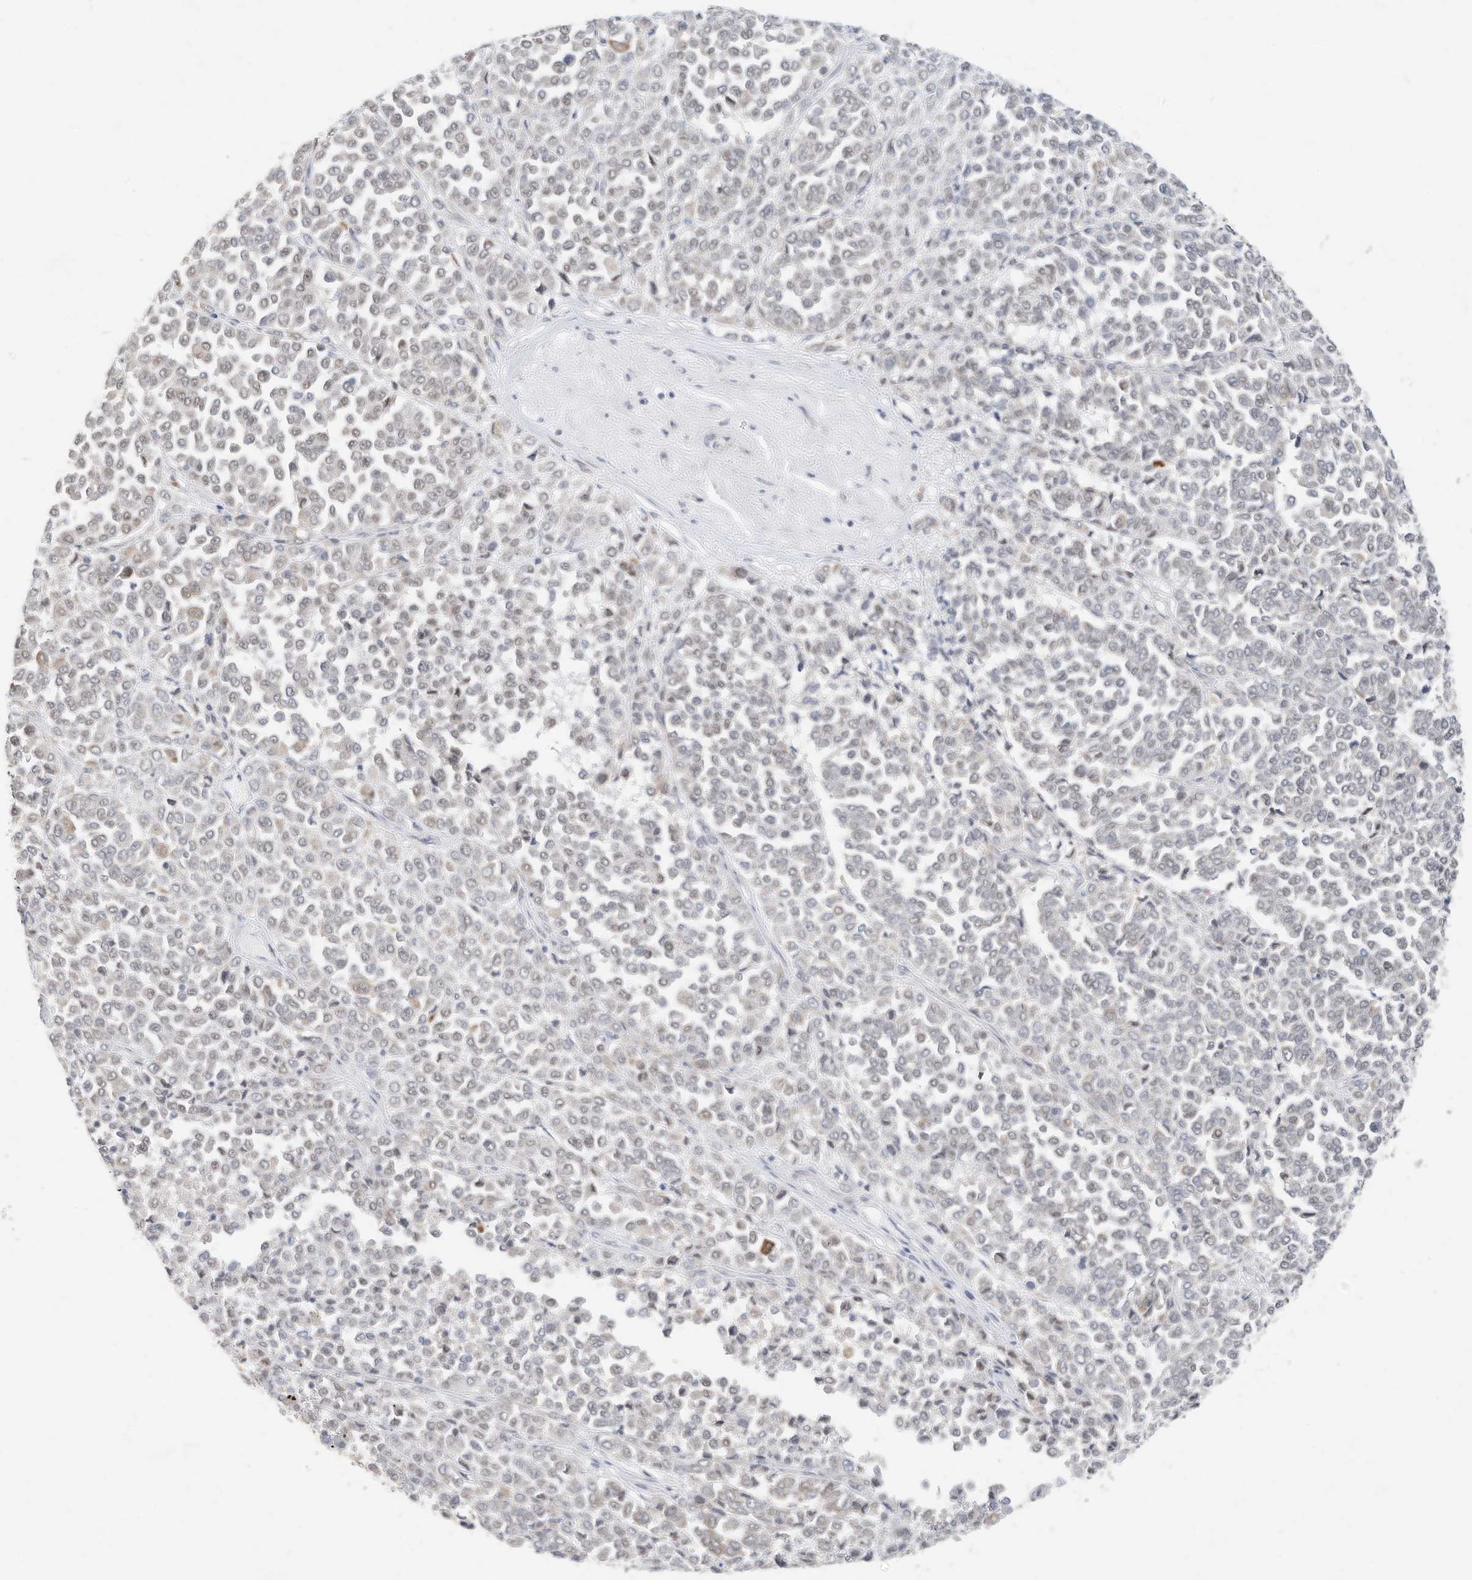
{"staining": {"intensity": "negative", "quantity": "none", "location": "none"}, "tissue": "melanoma", "cell_type": "Tumor cells", "image_type": "cancer", "snomed": [{"axis": "morphology", "description": "Malignant melanoma, Metastatic site"}, {"axis": "topography", "description": "Pancreas"}], "caption": "Tumor cells are negative for protein expression in human melanoma.", "gene": "OGT", "patient": {"sex": "female", "age": 30}}